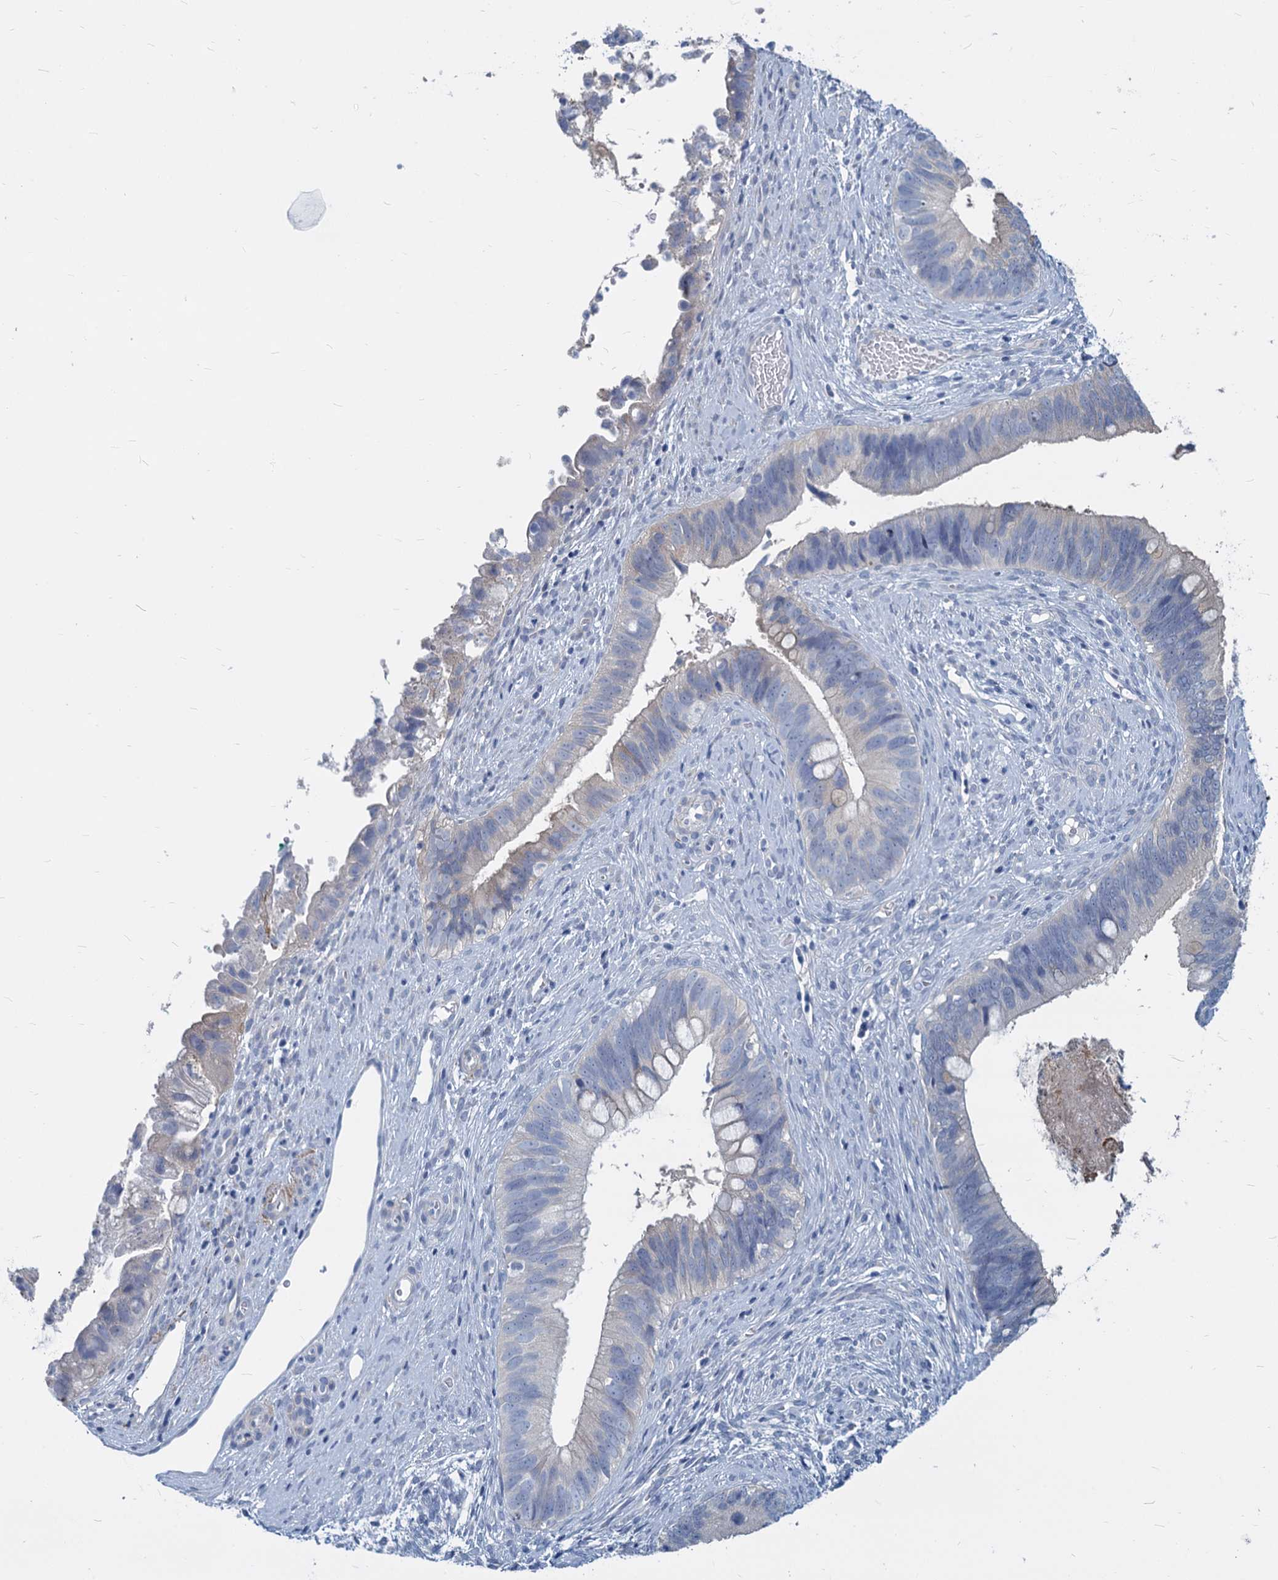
{"staining": {"intensity": "negative", "quantity": "none", "location": "none"}, "tissue": "cervical cancer", "cell_type": "Tumor cells", "image_type": "cancer", "snomed": [{"axis": "morphology", "description": "Adenocarcinoma, NOS"}, {"axis": "topography", "description": "Cervix"}], "caption": "There is no significant expression in tumor cells of cervical cancer.", "gene": "GSTM3", "patient": {"sex": "female", "age": 42}}